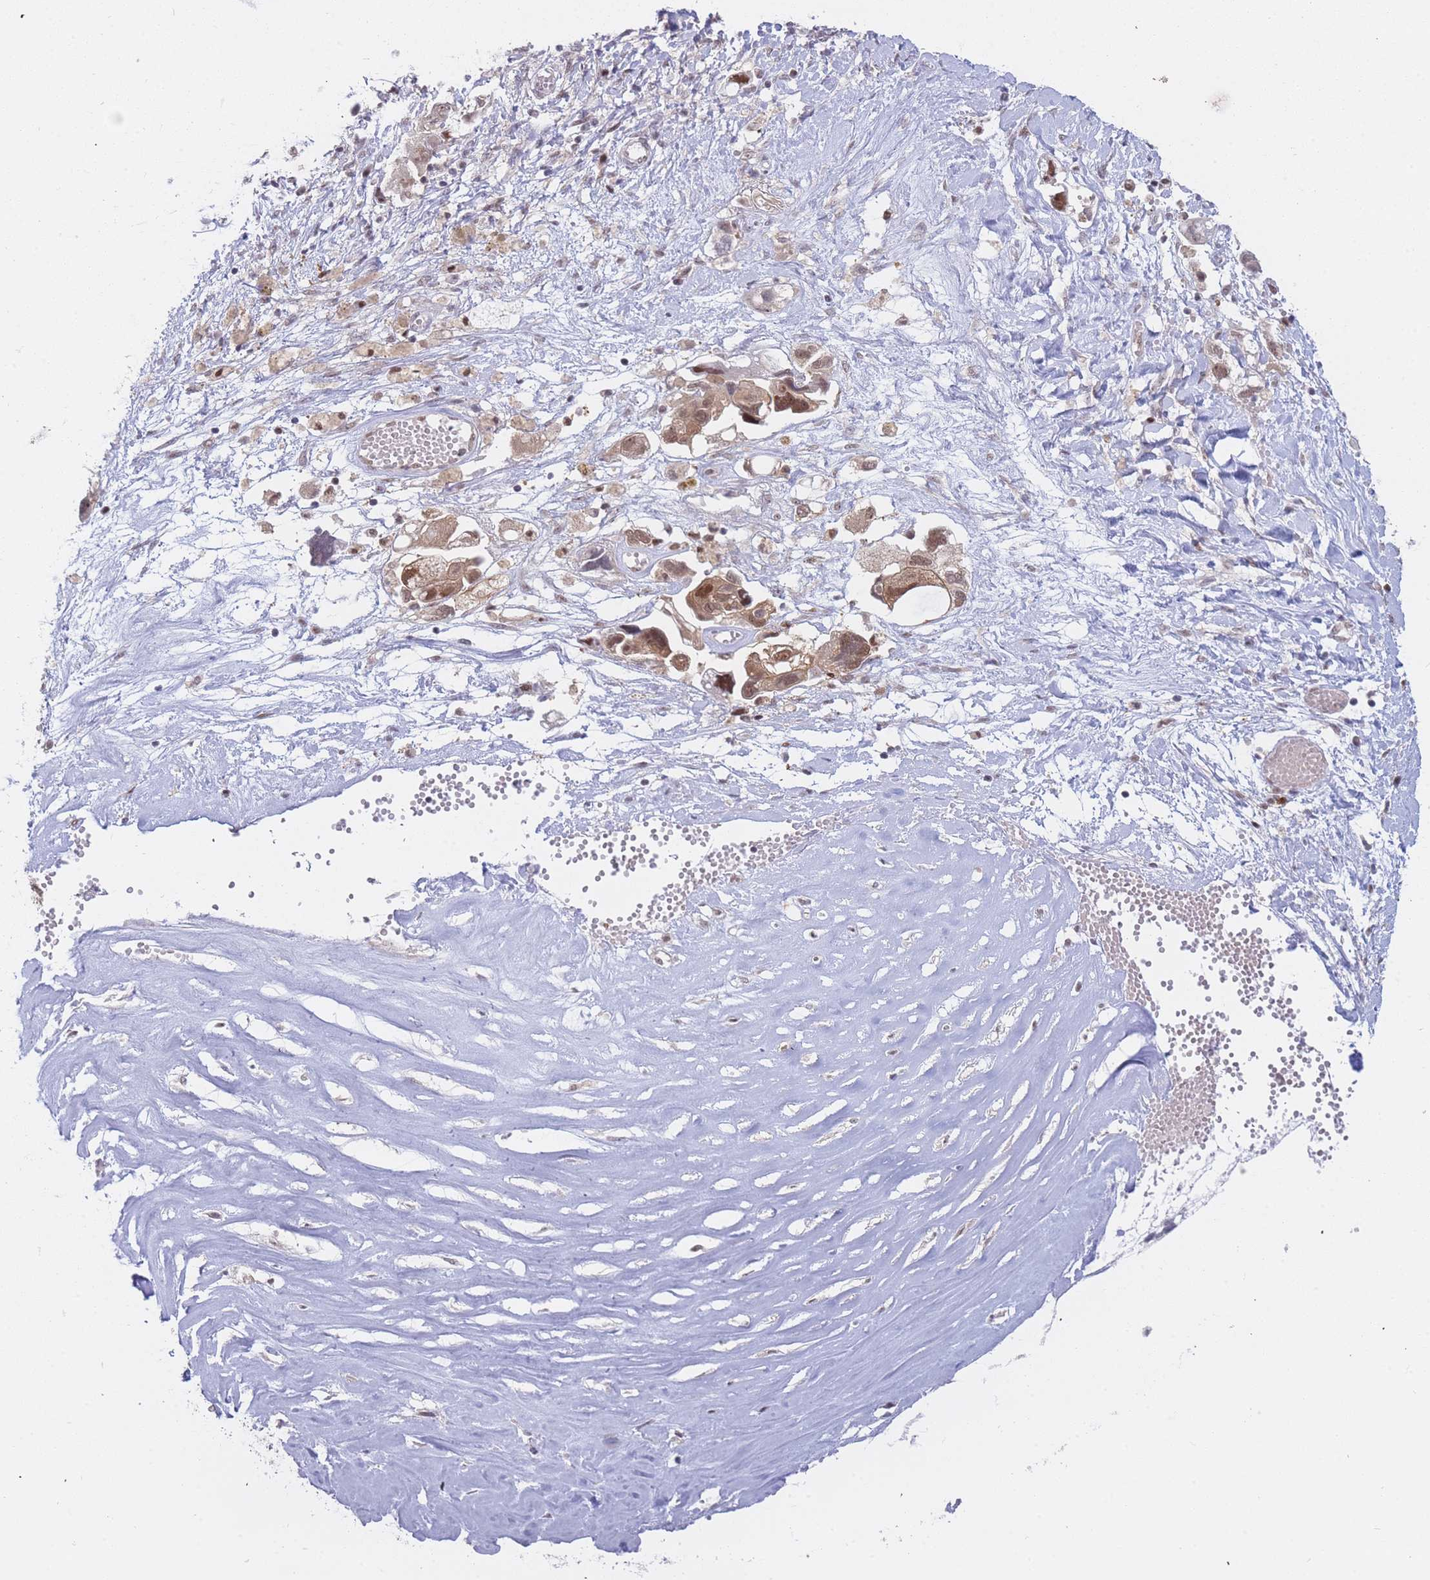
{"staining": {"intensity": "moderate", "quantity": ">75%", "location": "nuclear"}, "tissue": "ovarian cancer", "cell_type": "Tumor cells", "image_type": "cancer", "snomed": [{"axis": "morphology", "description": "Carcinoma, NOS"}, {"axis": "morphology", "description": "Cystadenocarcinoma, serous, NOS"}, {"axis": "topography", "description": "Ovary"}], "caption": "An immunohistochemistry image of neoplastic tissue is shown. Protein staining in brown highlights moderate nuclear positivity in ovarian cancer within tumor cells.", "gene": "DEAF1", "patient": {"sex": "female", "age": 69}}